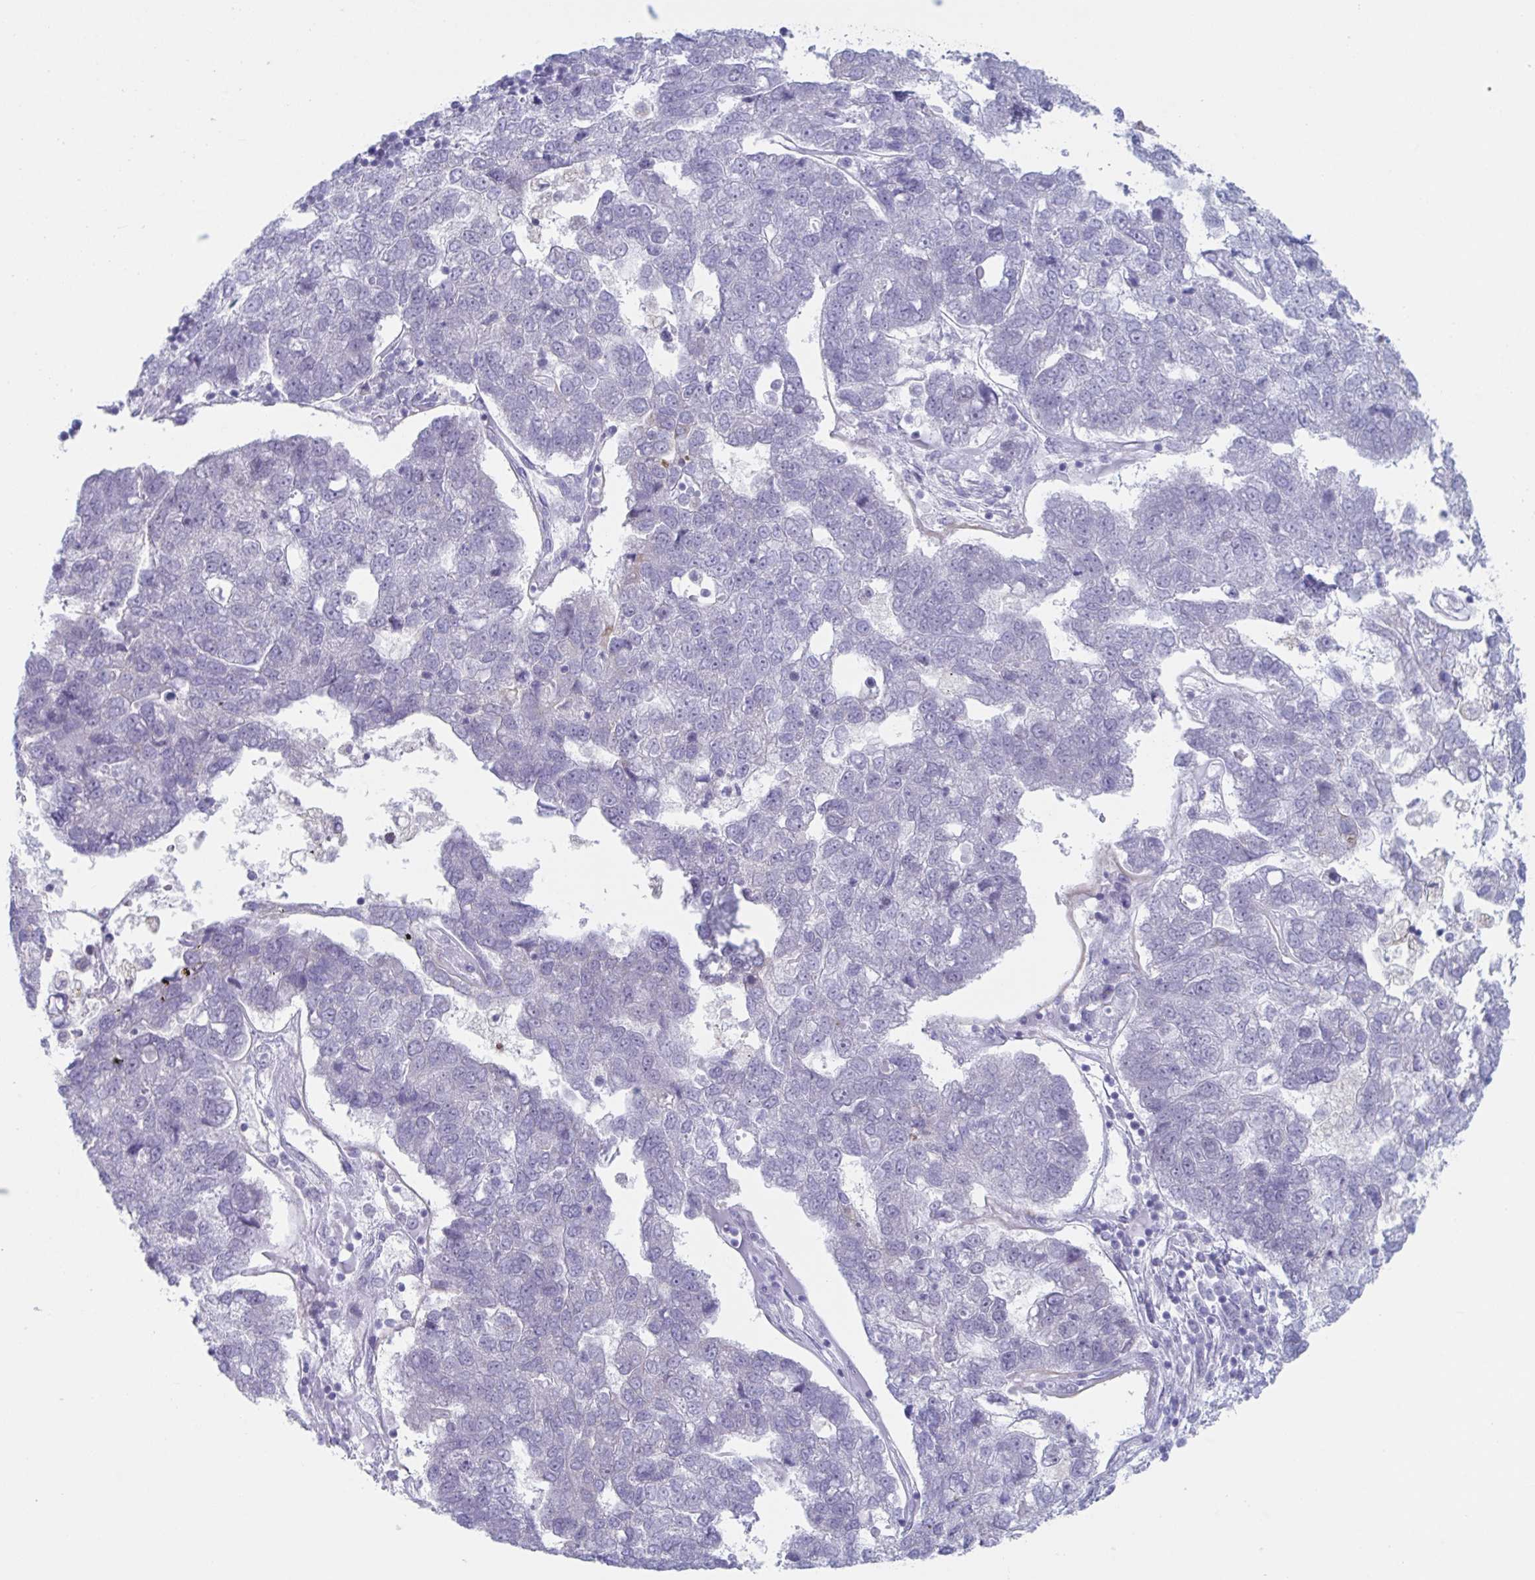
{"staining": {"intensity": "negative", "quantity": "none", "location": "none"}, "tissue": "pancreatic cancer", "cell_type": "Tumor cells", "image_type": "cancer", "snomed": [{"axis": "morphology", "description": "Adenocarcinoma, NOS"}, {"axis": "topography", "description": "Pancreas"}], "caption": "A photomicrograph of human adenocarcinoma (pancreatic) is negative for staining in tumor cells. (Brightfield microscopy of DAB immunohistochemistry (IHC) at high magnification).", "gene": "CYP4F11", "patient": {"sex": "female", "age": 61}}